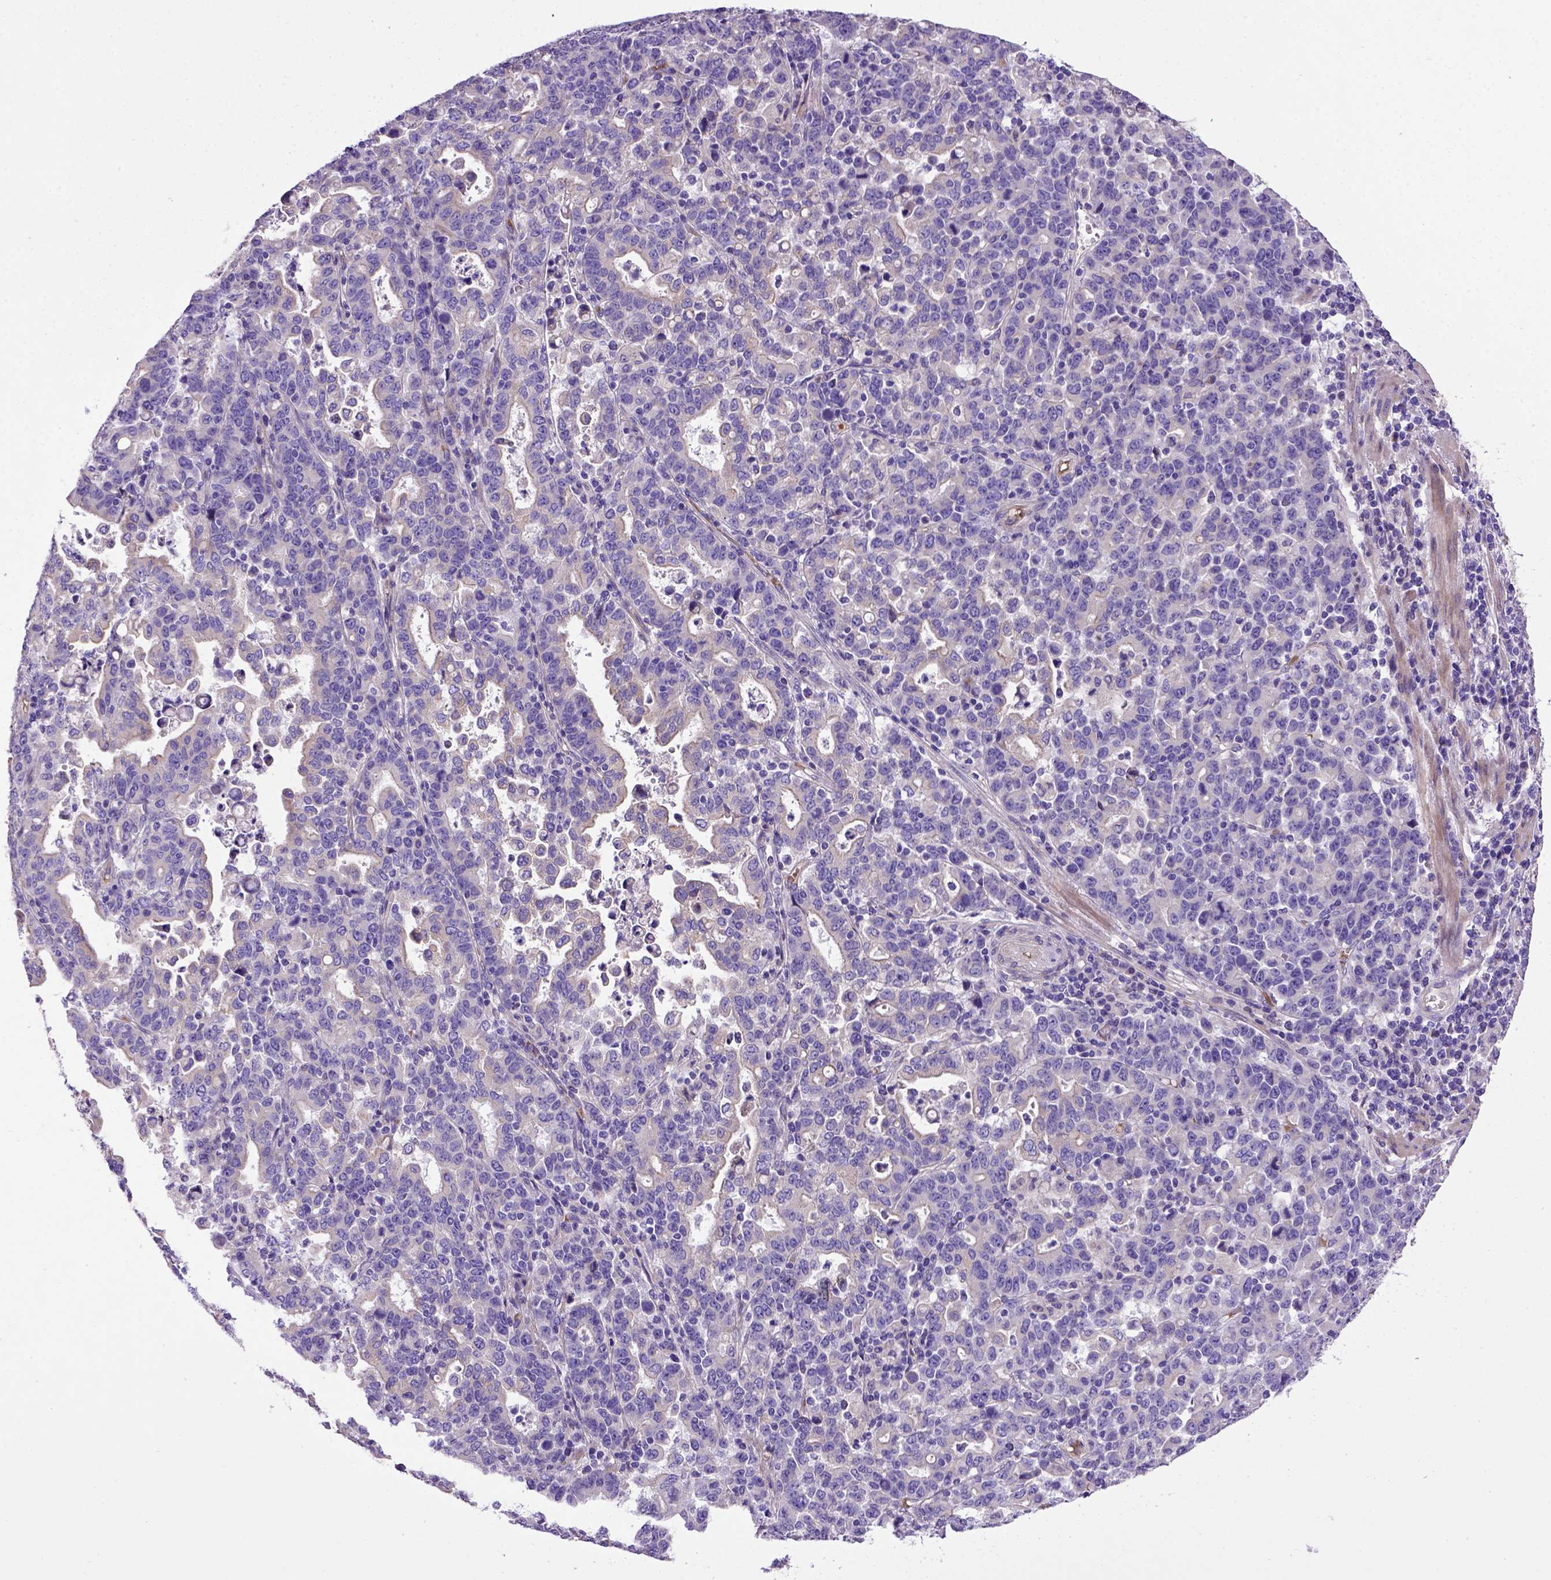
{"staining": {"intensity": "negative", "quantity": "none", "location": "none"}, "tissue": "stomach cancer", "cell_type": "Tumor cells", "image_type": "cancer", "snomed": [{"axis": "morphology", "description": "Adenocarcinoma, NOS"}, {"axis": "topography", "description": "Stomach"}], "caption": "Image shows no protein expression in tumor cells of adenocarcinoma (stomach) tissue. (Brightfield microscopy of DAB (3,3'-diaminobenzidine) immunohistochemistry (IHC) at high magnification).", "gene": "ADAM12", "patient": {"sex": "male", "age": 82}}